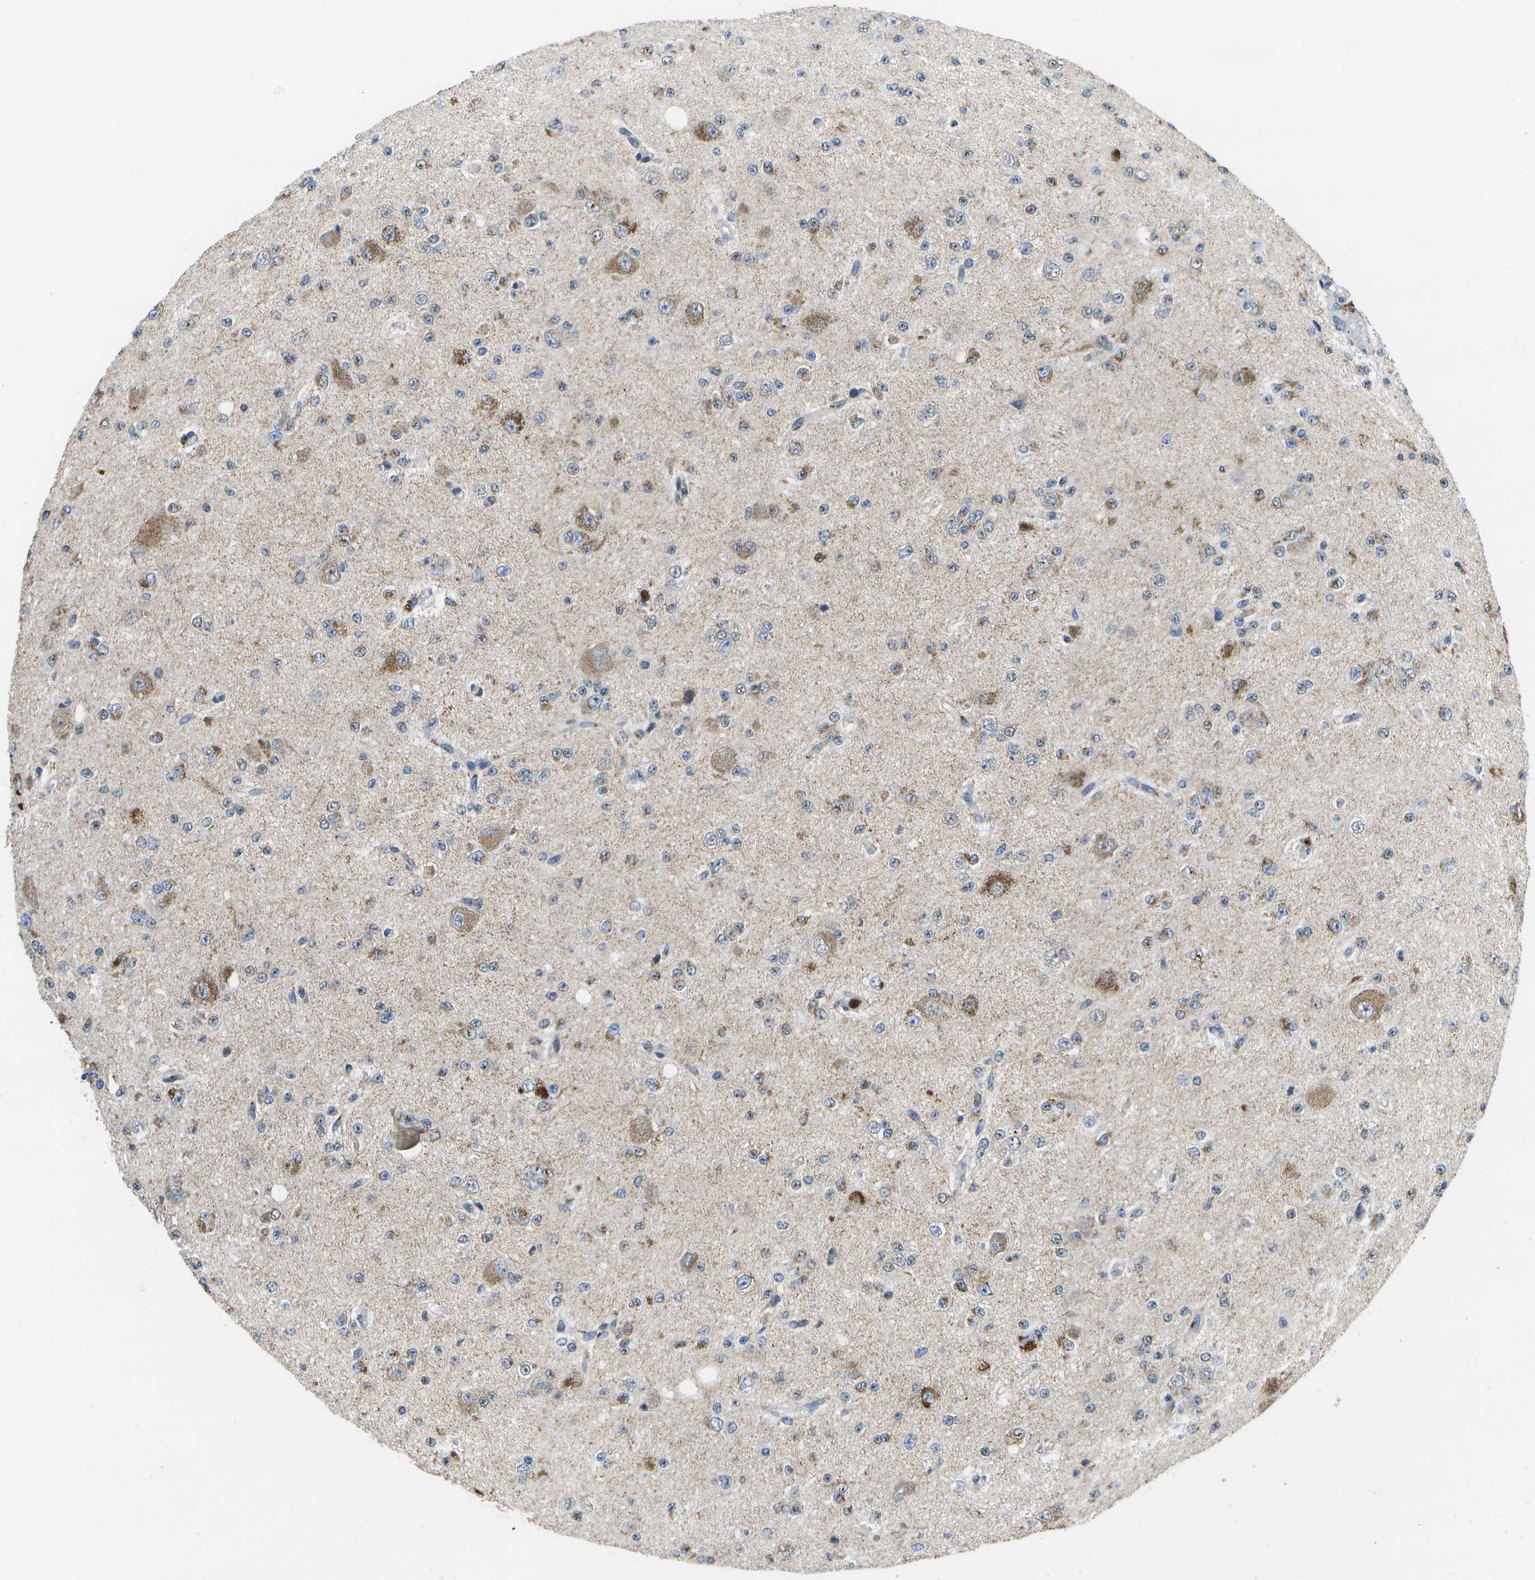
{"staining": {"intensity": "moderate", "quantity": "<25%", "location": "cytoplasmic/membranous"}, "tissue": "glioma", "cell_type": "Tumor cells", "image_type": "cancer", "snomed": [{"axis": "morphology", "description": "Glioma, malignant, High grade"}, {"axis": "topography", "description": "pancreas cauda"}], "caption": "IHC of human high-grade glioma (malignant) displays low levels of moderate cytoplasmic/membranous positivity in about <25% of tumor cells.", "gene": "GALNT15", "patient": {"sex": "male", "age": 60}}